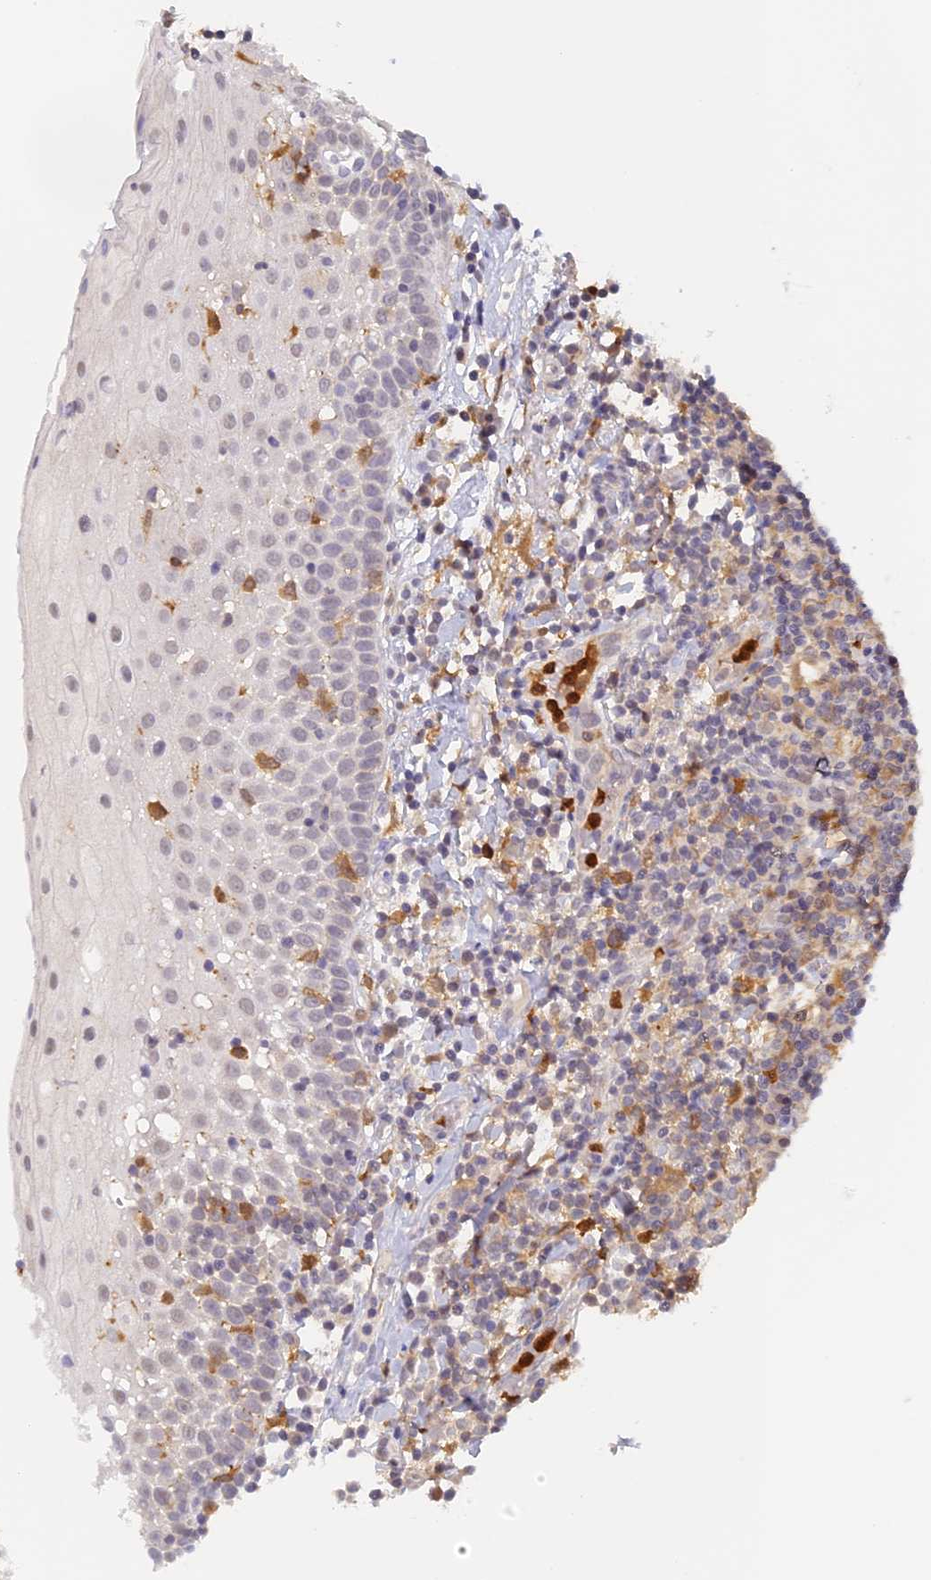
{"staining": {"intensity": "negative", "quantity": "none", "location": "none"}, "tissue": "oral mucosa", "cell_type": "Squamous epithelial cells", "image_type": "normal", "snomed": [{"axis": "morphology", "description": "Normal tissue, NOS"}, {"axis": "topography", "description": "Oral tissue"}], "caption": "High magnification brightfield microscopy of benign oral mucosa stained with DAB (3,3'-diaminobenzidine) (brown) and counterstained with hematoxylin (blue): squamous epithelial cells show no significant staining. The staining was performed using DAB (3,3'-diaminobenzidine) to visualize the protein expression in brown, while the nuclei were stained in blue with hematoxylin (Magnification: 20x).", "gene": "NCF4", "patient": {"sex": "female", "age": 69}}